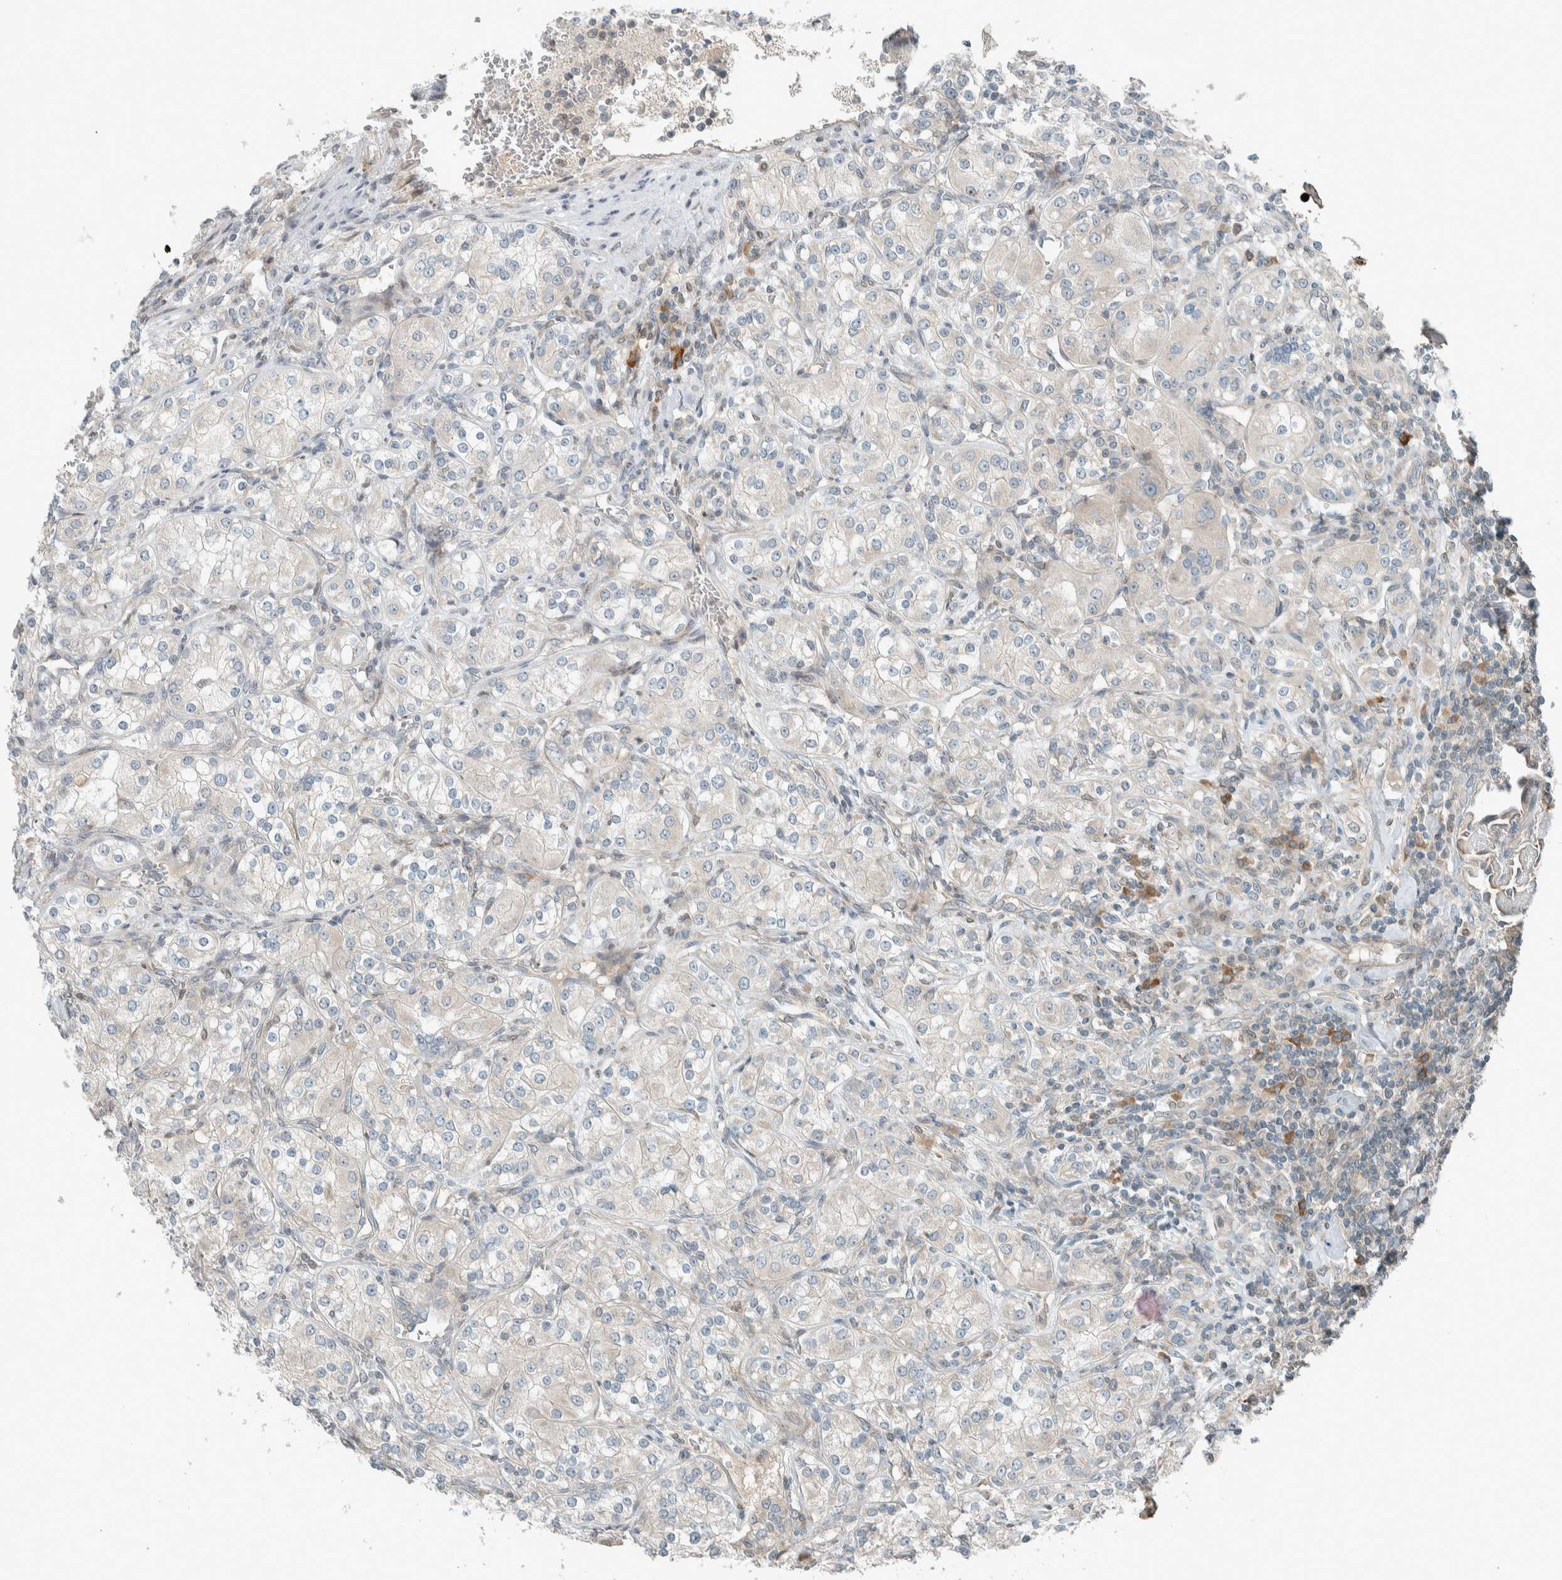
{"staining": {"intensity": "weak", "quantity": "<25%", "location": "cytoplasmic/membranous"}, "tissue": "renal cancer", "cell_type": "Tumor cells", "image_type": "cancer", "snomed": [{"axis": "morphology", "description": "Adenocarcinoma, NOS"}, {"axis": "topography", "description": "Kidney"}], "caption": "A high-resolution image shows IHC staining of renal cancer, which displays no significant positivity in tumor cells.", "gene": "SEL1L", "patient": {"sex": "male", "age": 77}}